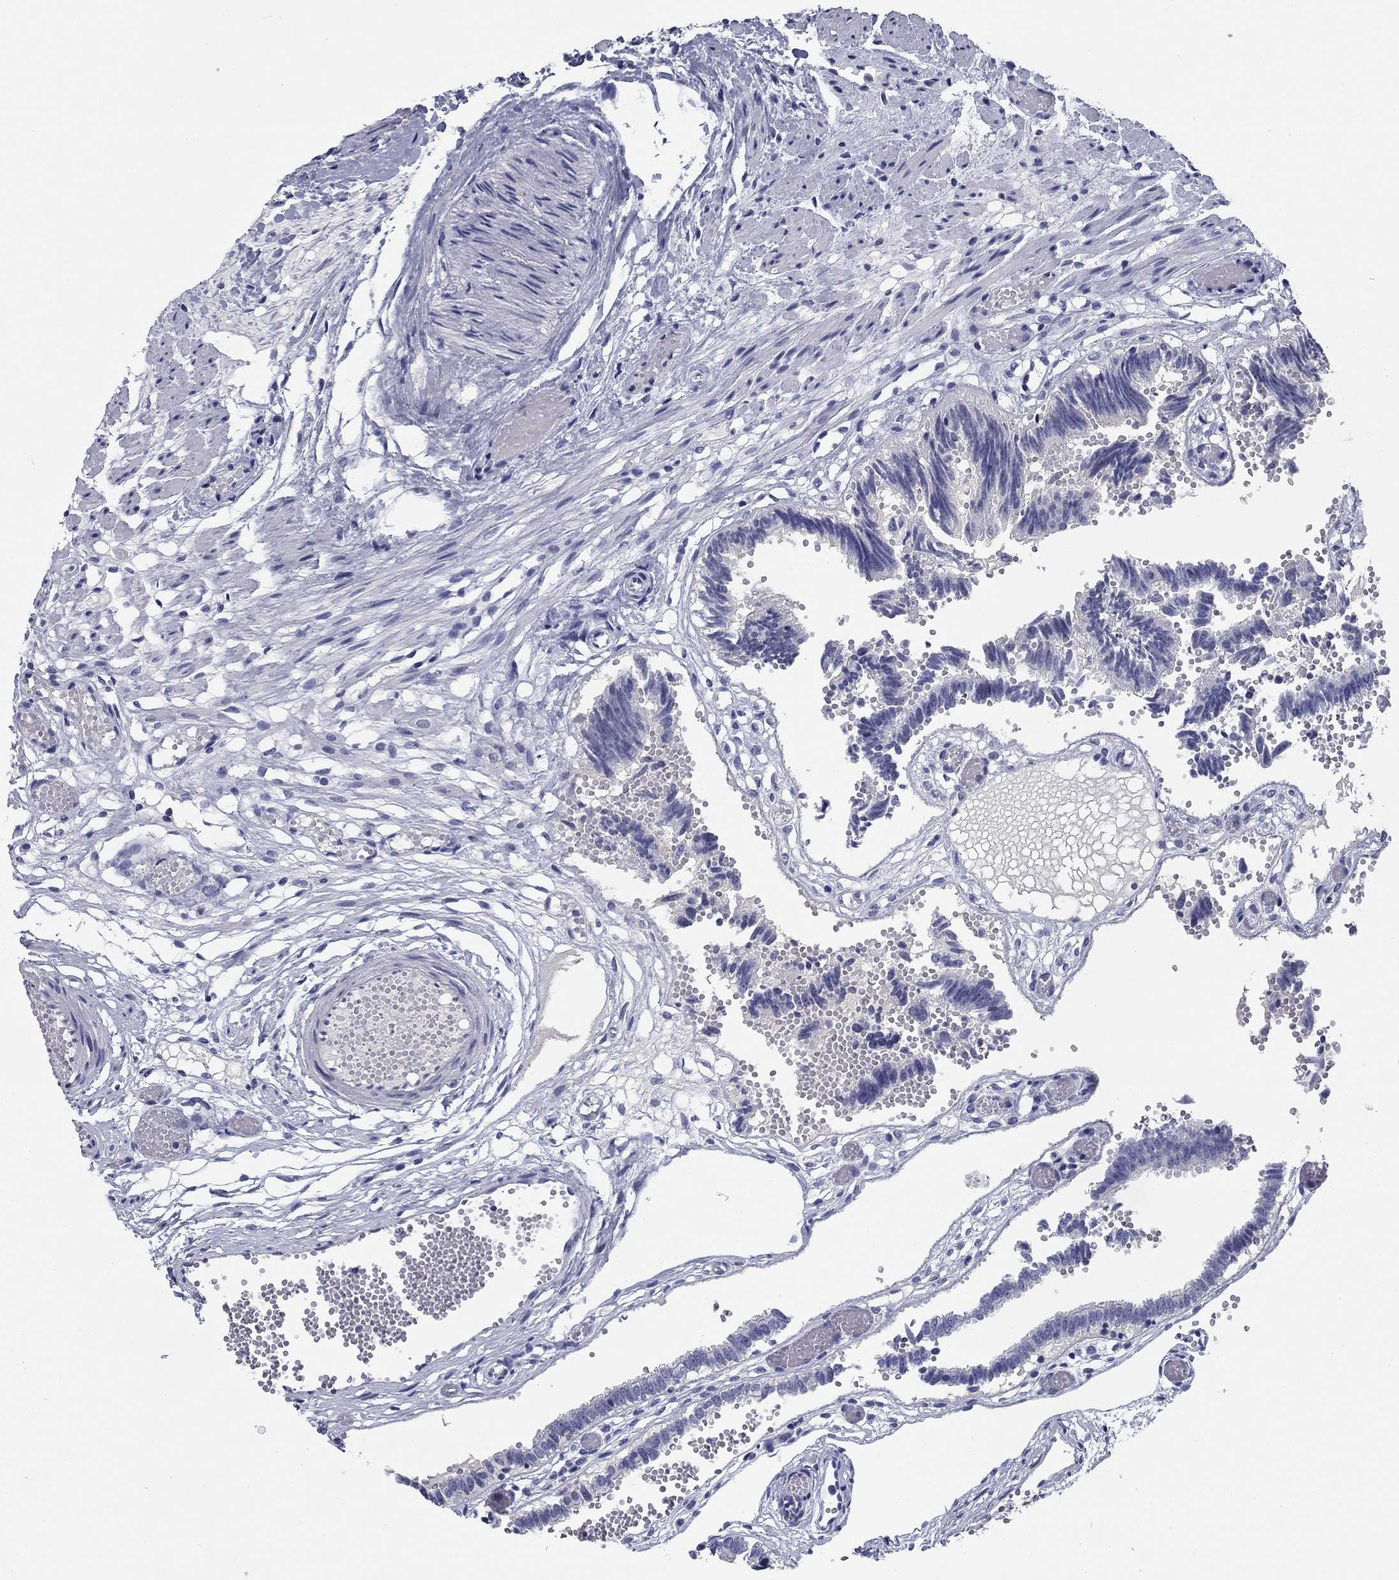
{"staining": {"intensity": "negative", "quantity": "none", "location": "none"}, "tissue": "fallopian tube", "cell_type": "Glandular cells", "image_type": "normal", "snomed": [{"axis": "morphology", "description": "Normal tissue, NOS"}, {"axis": "topography", "description": "Fallopian tube"}], "caption": "DAB immunohistochemical staining of unremarkable human fallopian tube reveals no significant expression in glandular cells. The staining is performed using DAB (3,3'-diaminobenzidine) brown chromogen with nuclei counter-stained in using hematoxylin.", "gene": "KCNH1", "patient": {"sex": "female", "age": 37}}